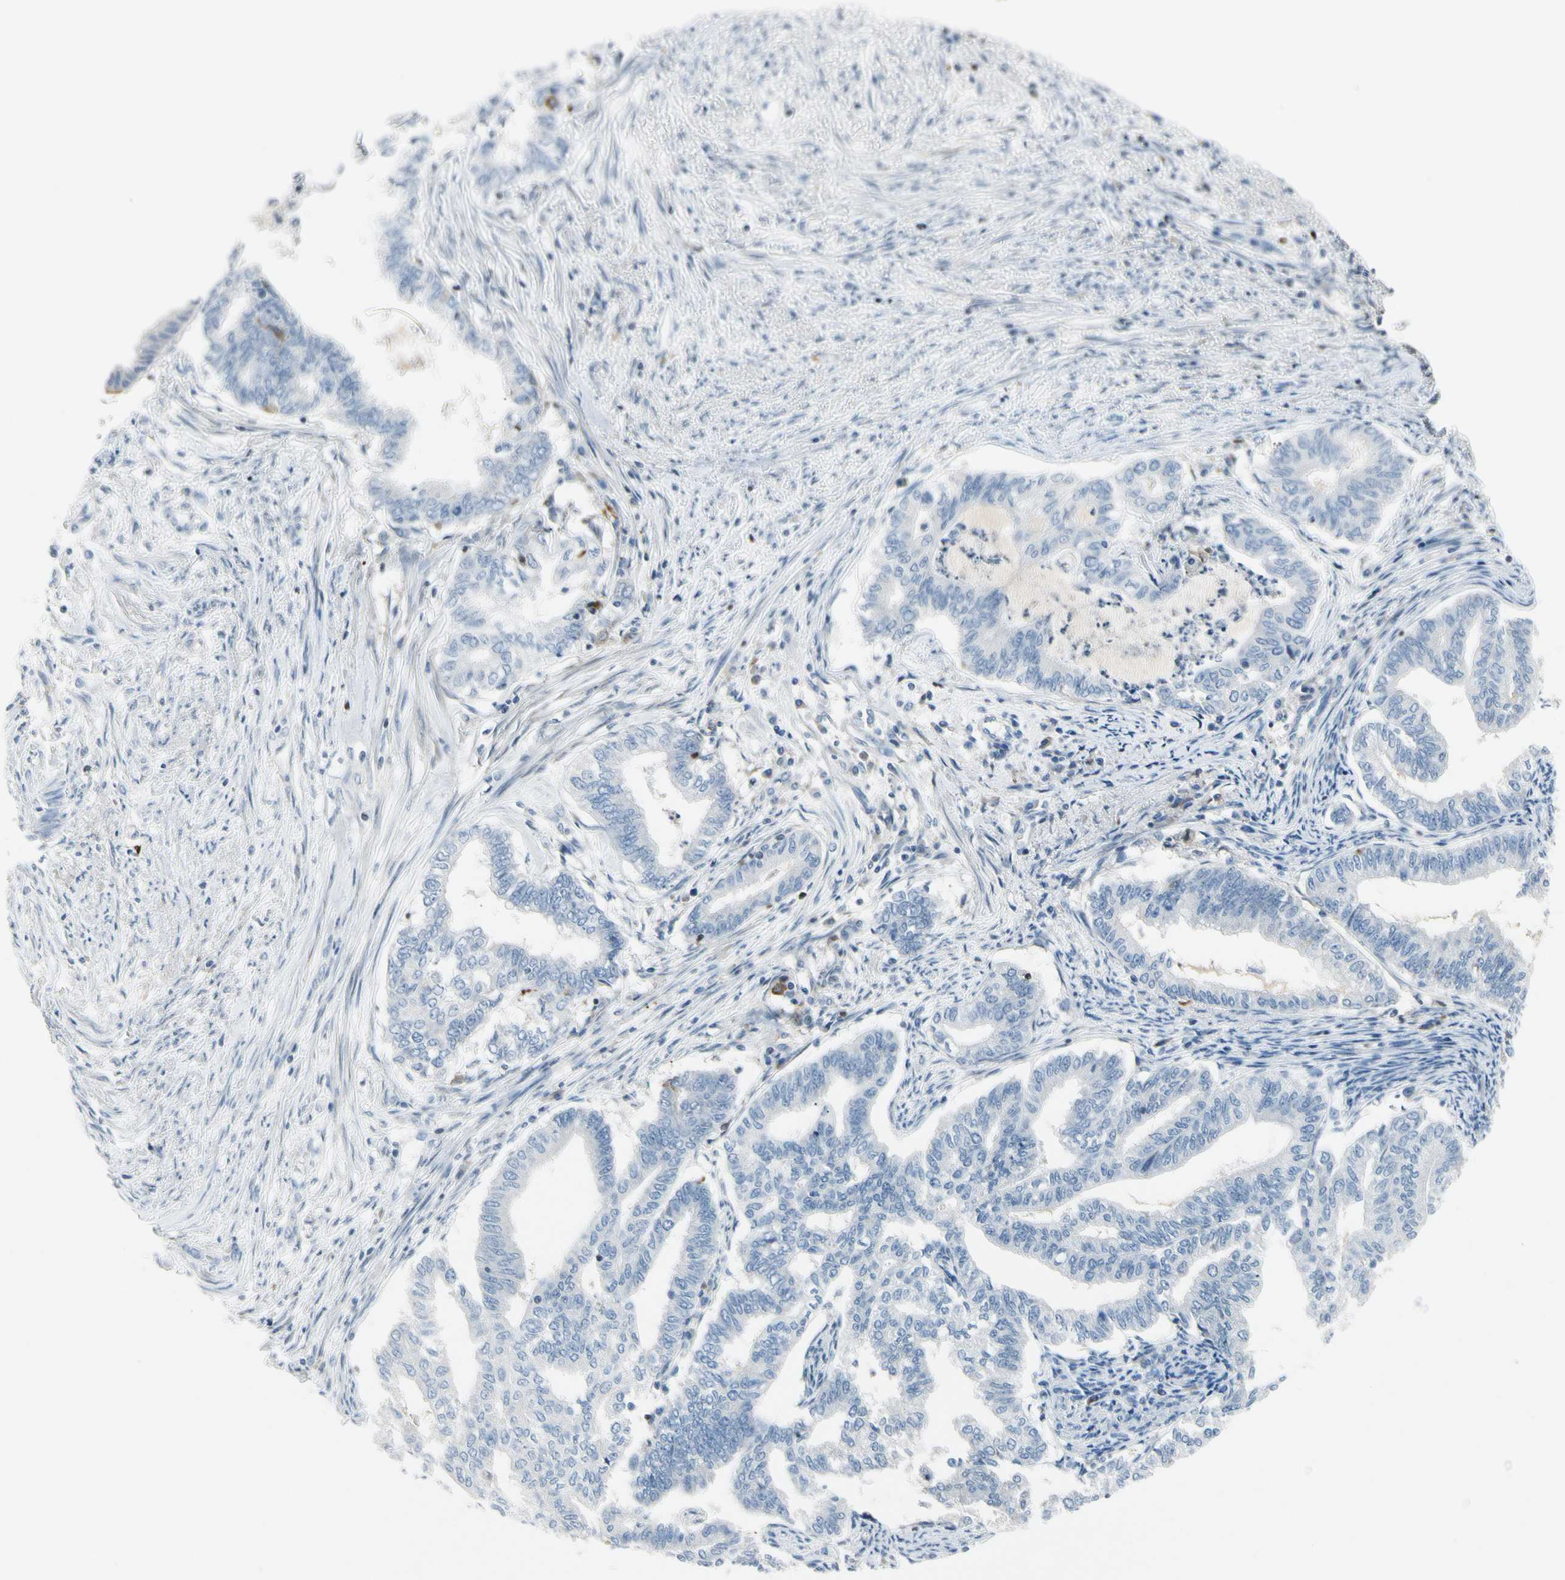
{"staining": {"intensity": "negative", "quantity": "none", "location": "none"}, "tissue": "endometrial cancer", "cell_type": "Tumor cells", "image_type": "cancer", "snomed": [{"axis": "morphology", "description": "Adenocarcinoma, NOS"}, {"axis": "topography", "description": "Endometrium"}], "caption": "A histopathology image of human endometrial adenocarcinoma is negative for staining in tumor cells.", "gene": "TRAF1", "patient": {"sex": "female", "age": 79}}